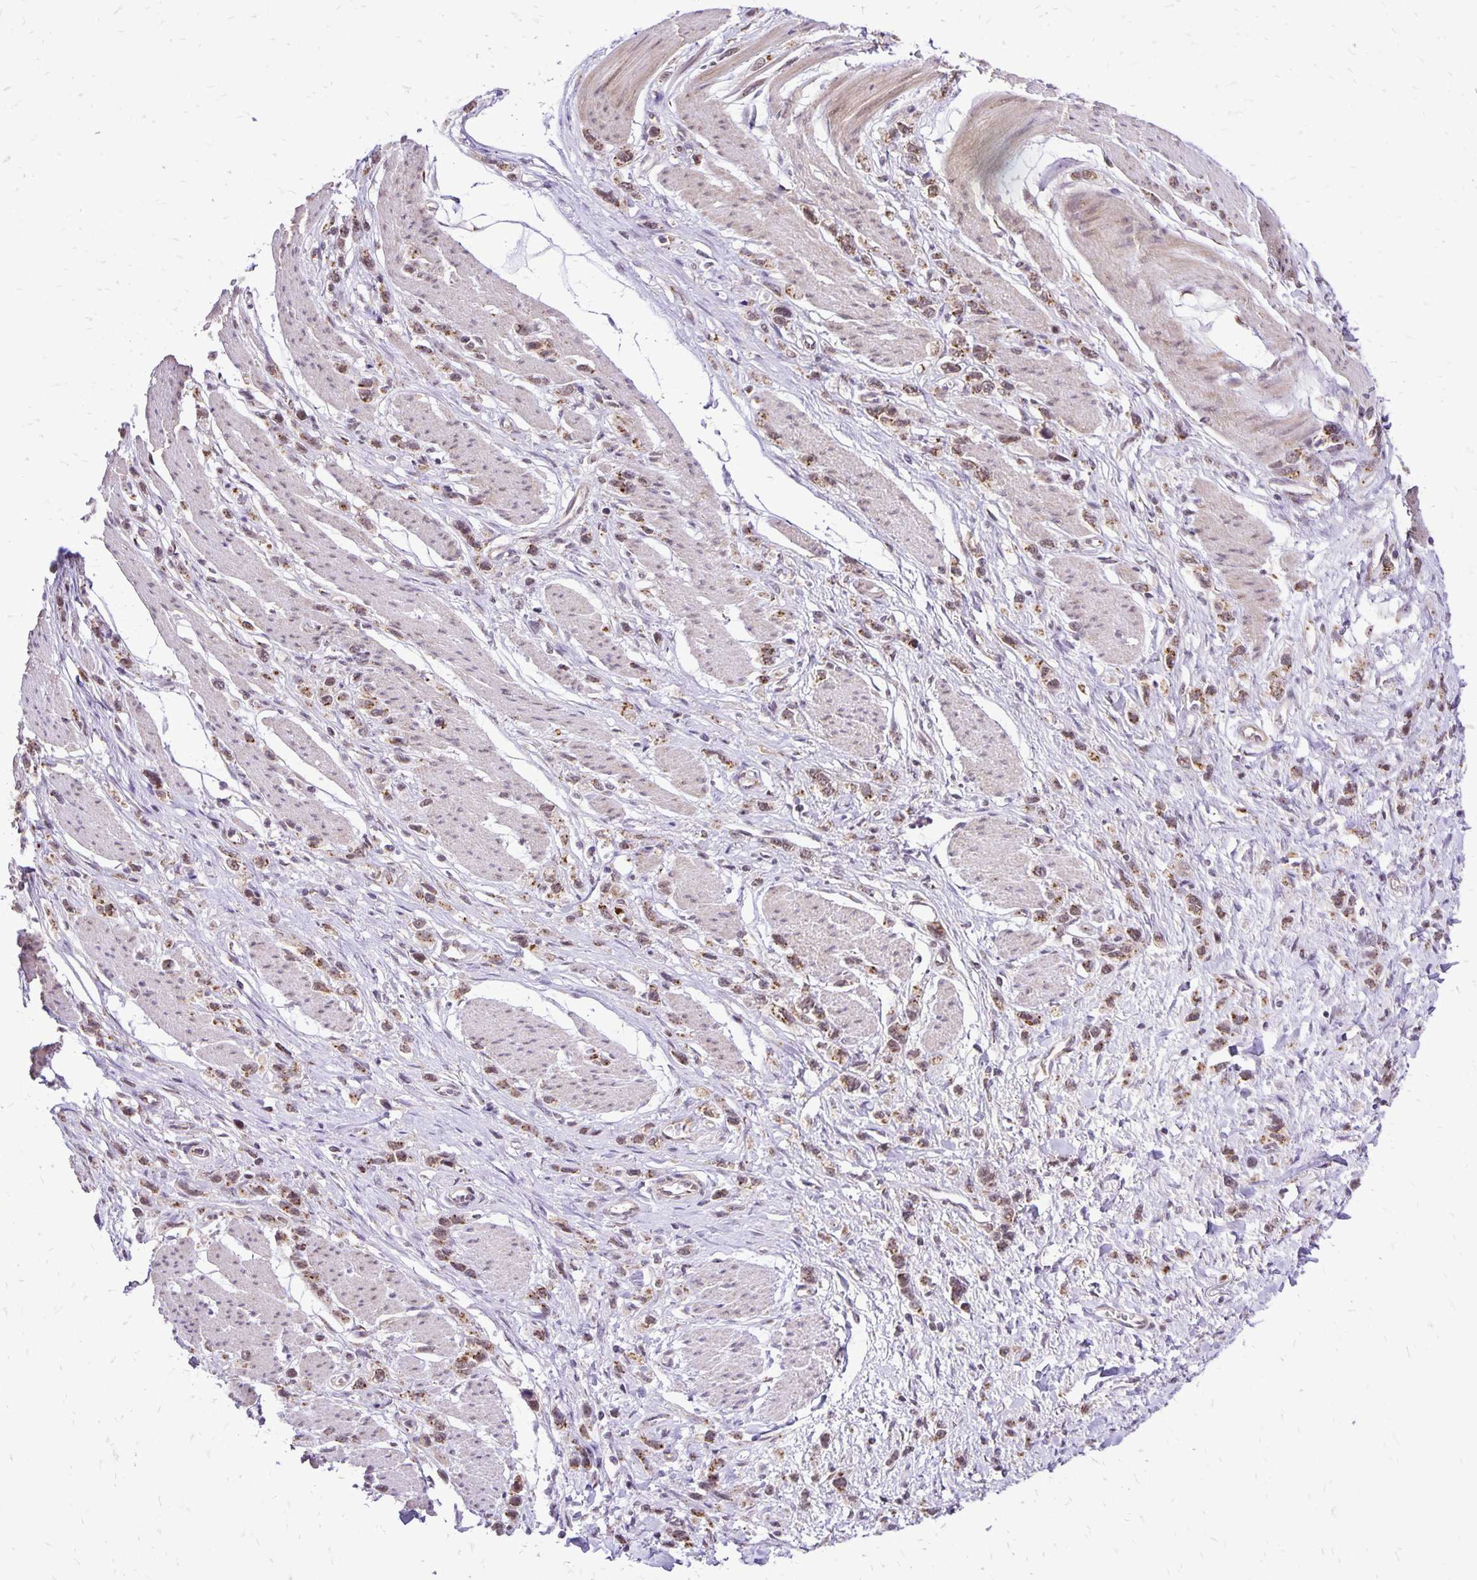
{"staining": {"intensity": "moderate", "quantity": ">75%", "location": "cytoplasmic/membranous,nuclear"}, "tissue": "stomach cancer", "cell_type": "Tumor cells", "image_type": "cancer", "snomed": [{"axis": "morphology", "description": "Adenocarcinoma, NOS"}, {"axis": "topography", "description": "Stomach"}], "caption": "Moderate cytoplasmic/membranous and nuclear protein positivity is seen in about >75% of tumor cells in stomach adenocarcinoma.", "gene": "GOLGA5", "patient": {"sex": "female", "age": 65}}